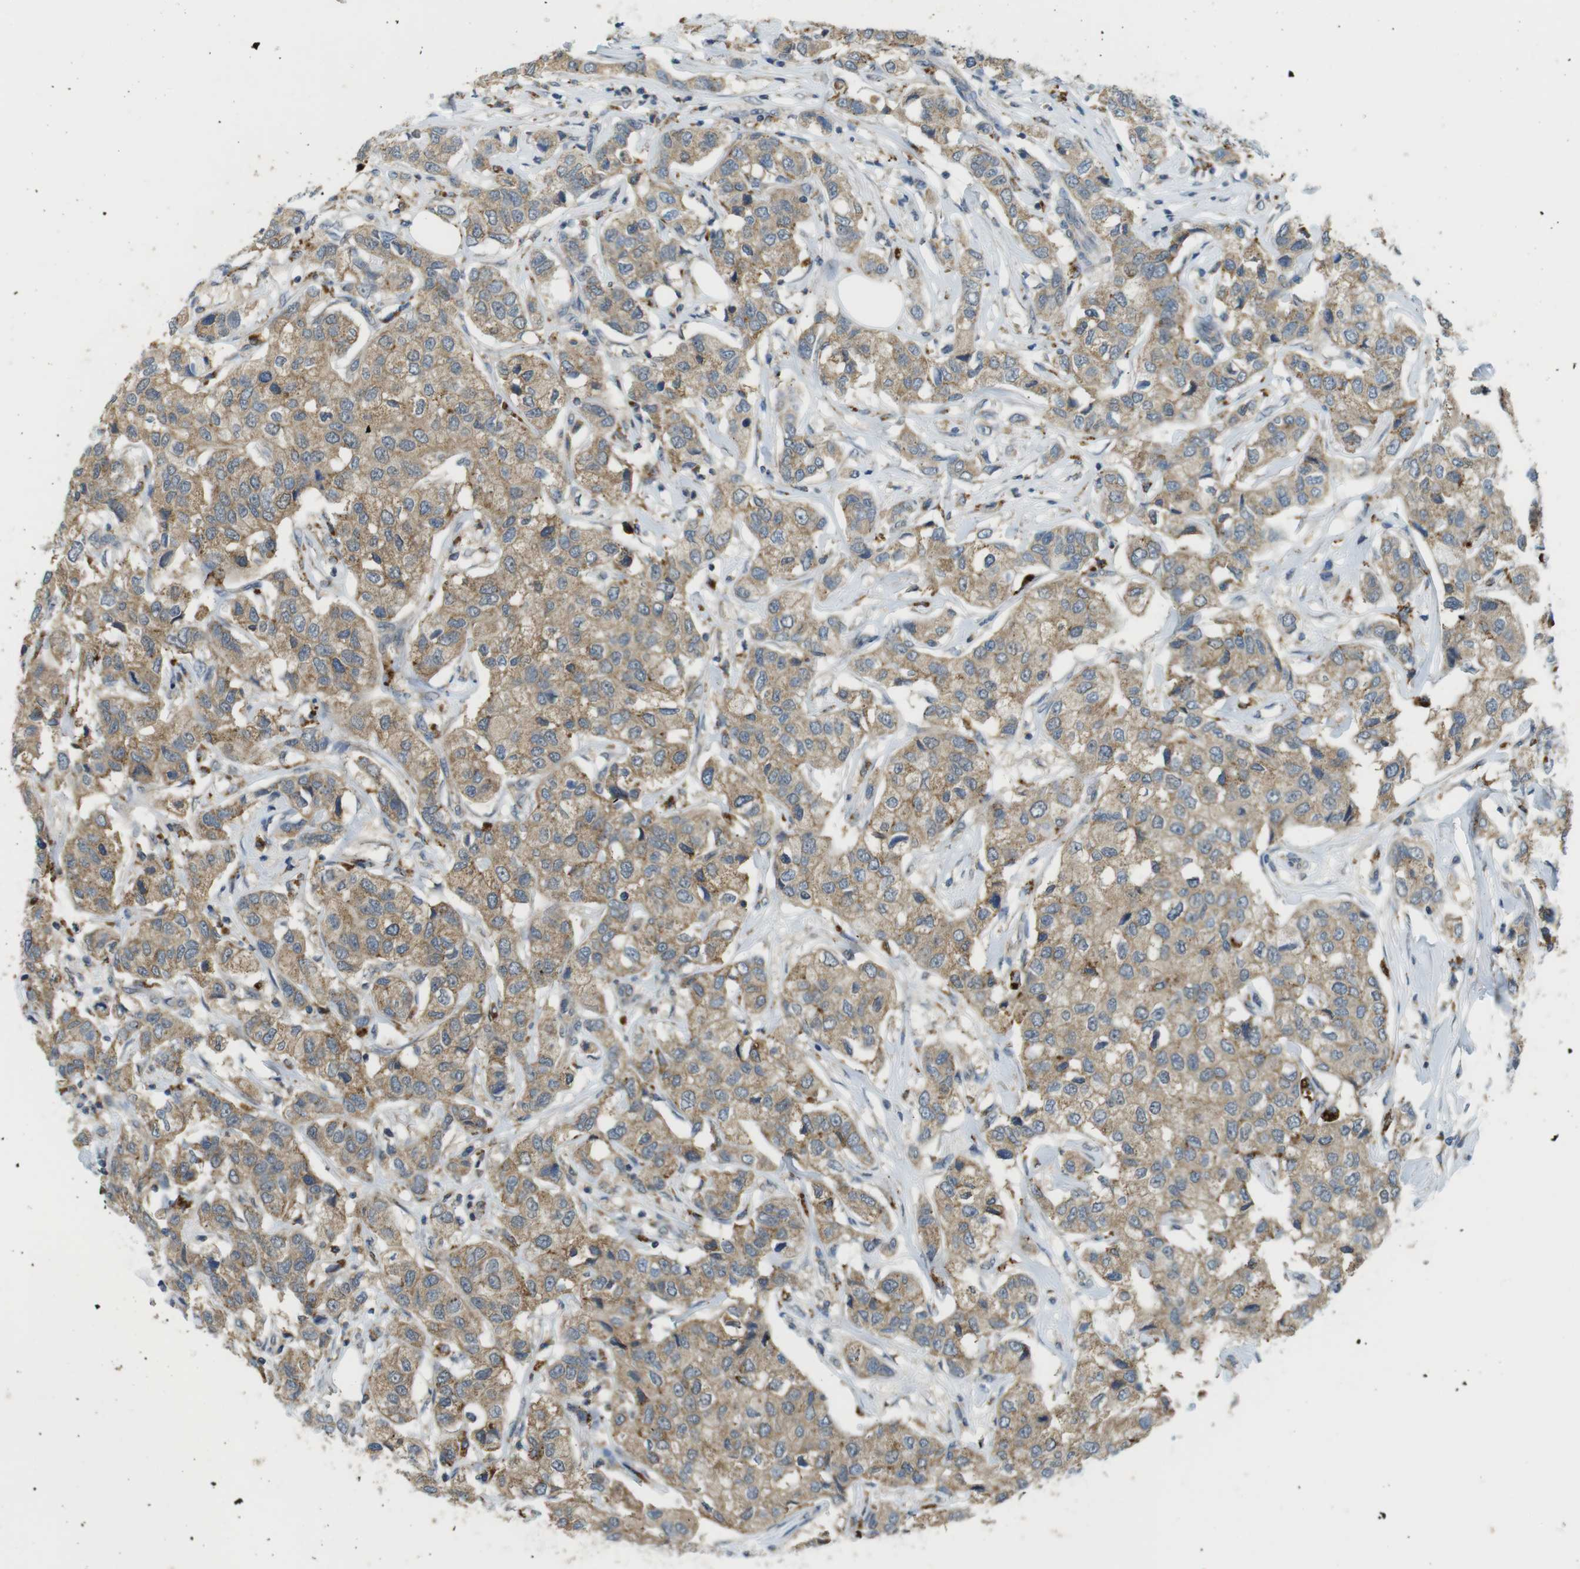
{"staining": {"intensity": "weak", "quantity": ">75%", "location": "cytoplasmic/membranous"}, "tissue": "breast cancer", "cell_type": "Tumor cells", "image_type": "cancer", "snomed": [{"axis": "morphology", "description": "Duct carcinoma"}, {"axis": "topography", "description": "Breast"}], "caption": "Breast cancer stained with a protein marker demonstrates weak staining in tumor cells.", "gene": "BRI3BP", "patient": {"sex": "female", "age": 80}}